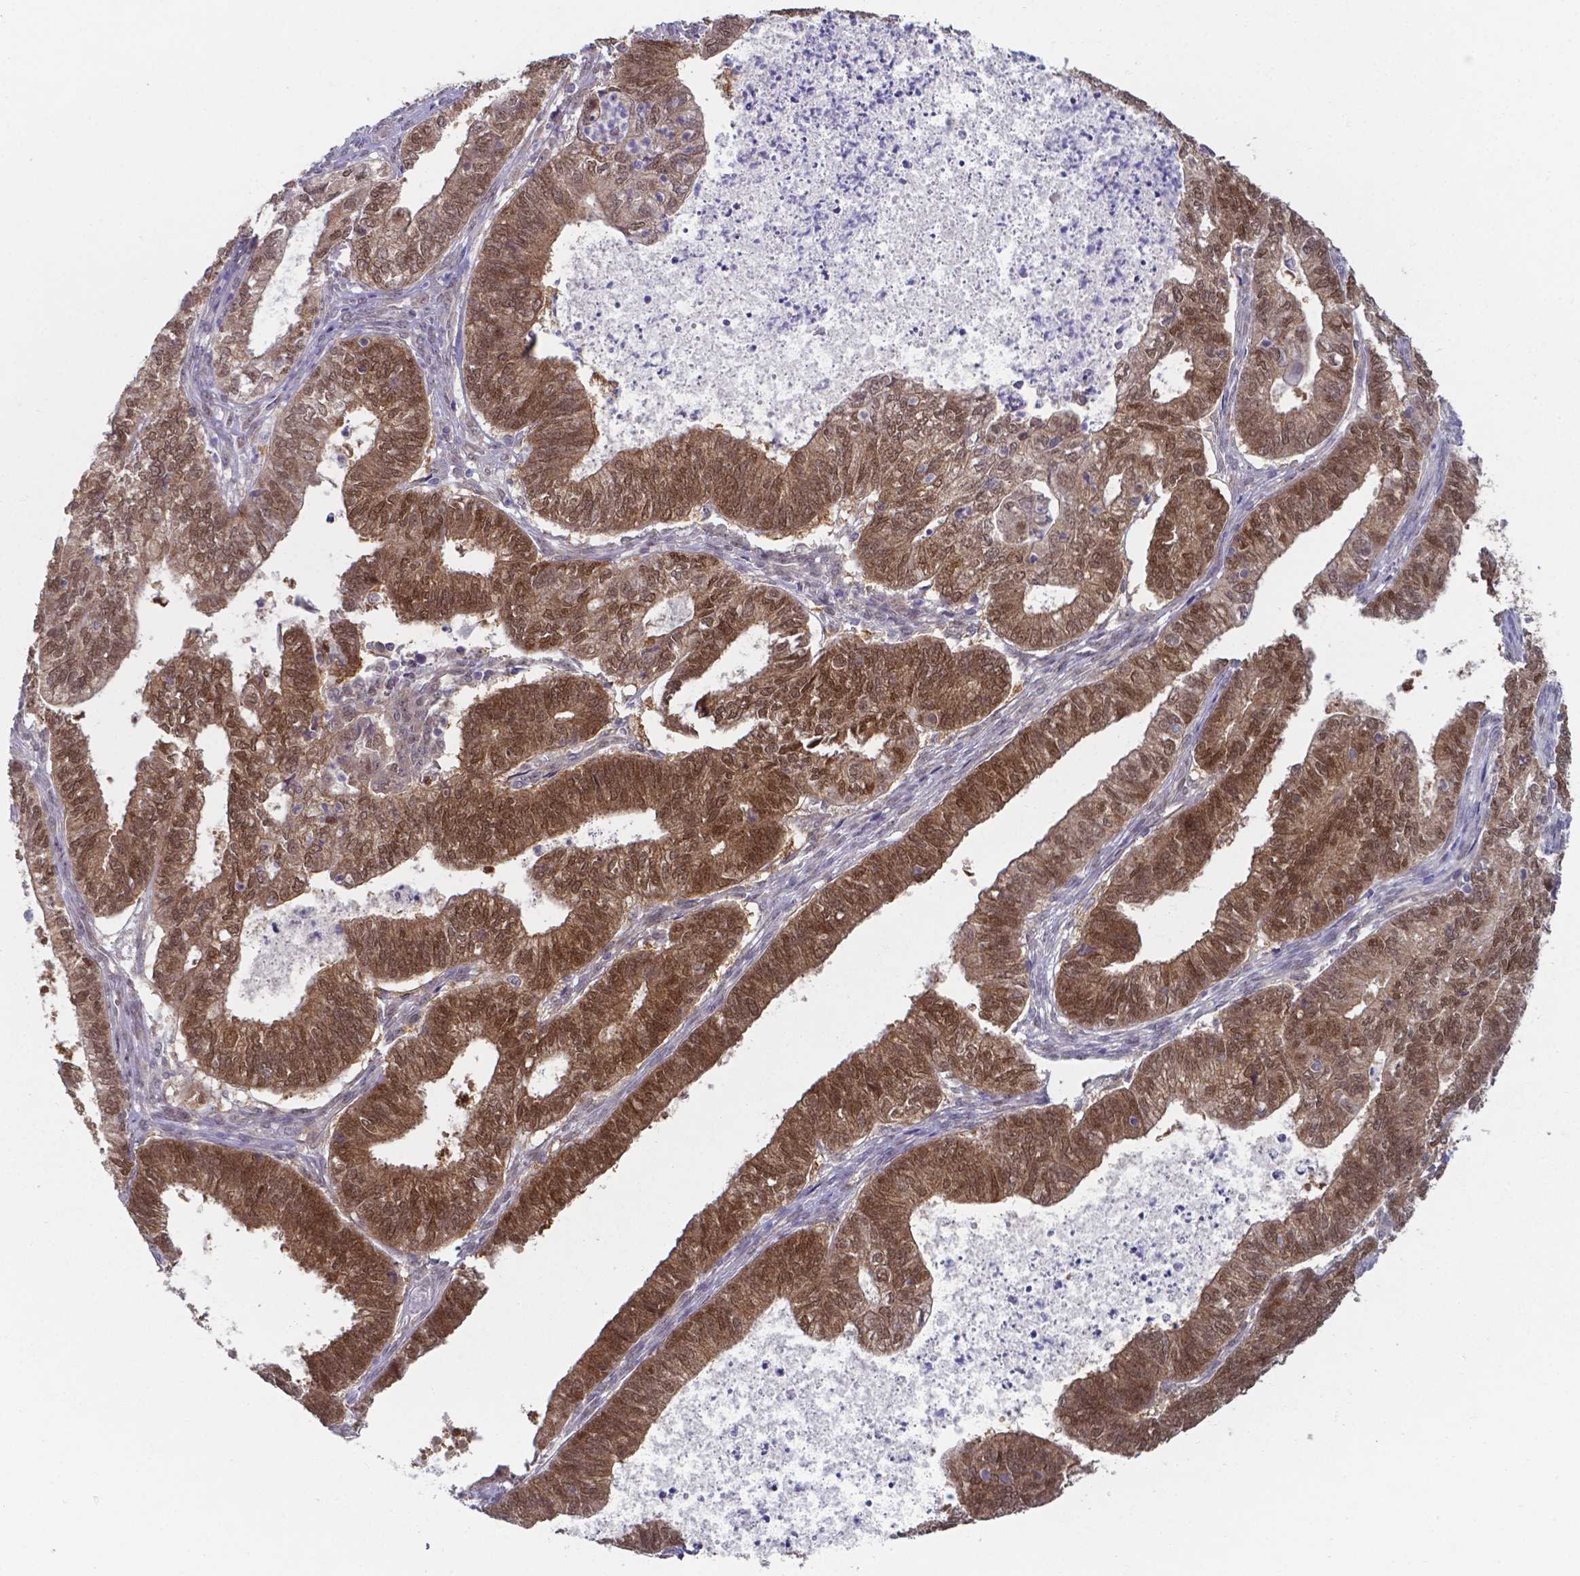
{"staining": {"intensity": "moderate", "quantity": ">75%", "location": "cytoplasmic/membranous,nuclear"}, "tissue": "ovarian cancer", "cell_type": "Tumor cells", "image_type": "cancer", "snomed": [{"axis": "morphology", "description": "Carcinoma, endometroid"}, {"axis": "topography", "description": "Ovary"}], "caption": "Brown immunohistochemical staining in ovarian cancer (endometroid carcinoma) displays moderate cytoplasmic/membranous and nuclear positivity in approximately >75% of tumor cells.", "gene": "UBE2E2", "patient": {"sex": "female", "age": 64}}